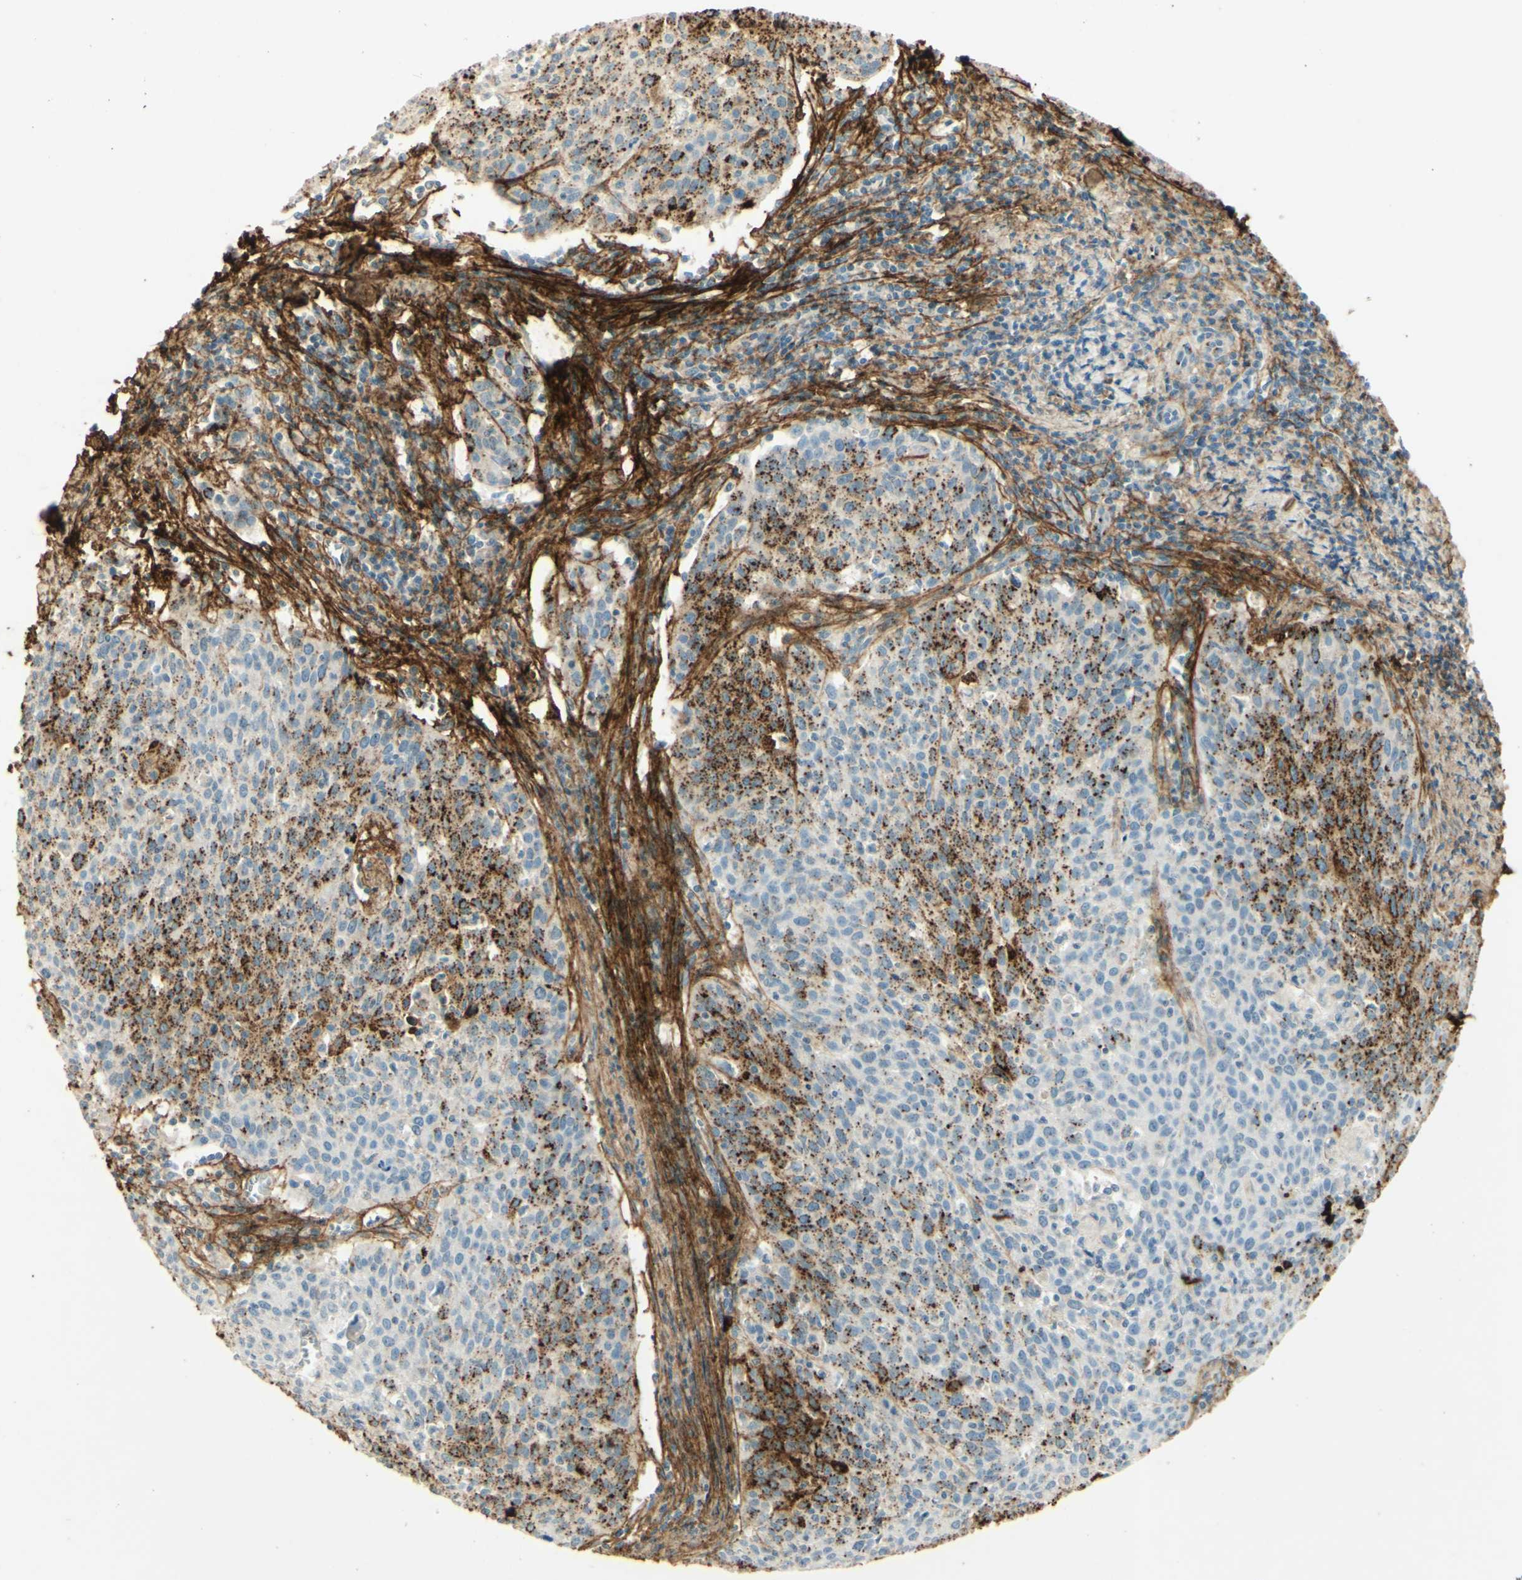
{"staining": {"intensity": "strong", "quantity": "25%-75%", "location": "cytoplasmic/membranous"}, "tissue": "cervical cancer", "cell_type": "Tumor cells", "image_type": "cancer", "snomed": [{"axis": "morphology", "description": "Squamous cell carcinoma, NOS"}, {"axis": "topography", "description": "Cervix"}], "caption": "An image of squamous cell carcinoma (cervical) stained for a protein shows strong cytoplasmic/membranous brown staining in tumor cells.", "gene": "TNN", "patient": {"sex": "female", "age": 38}}